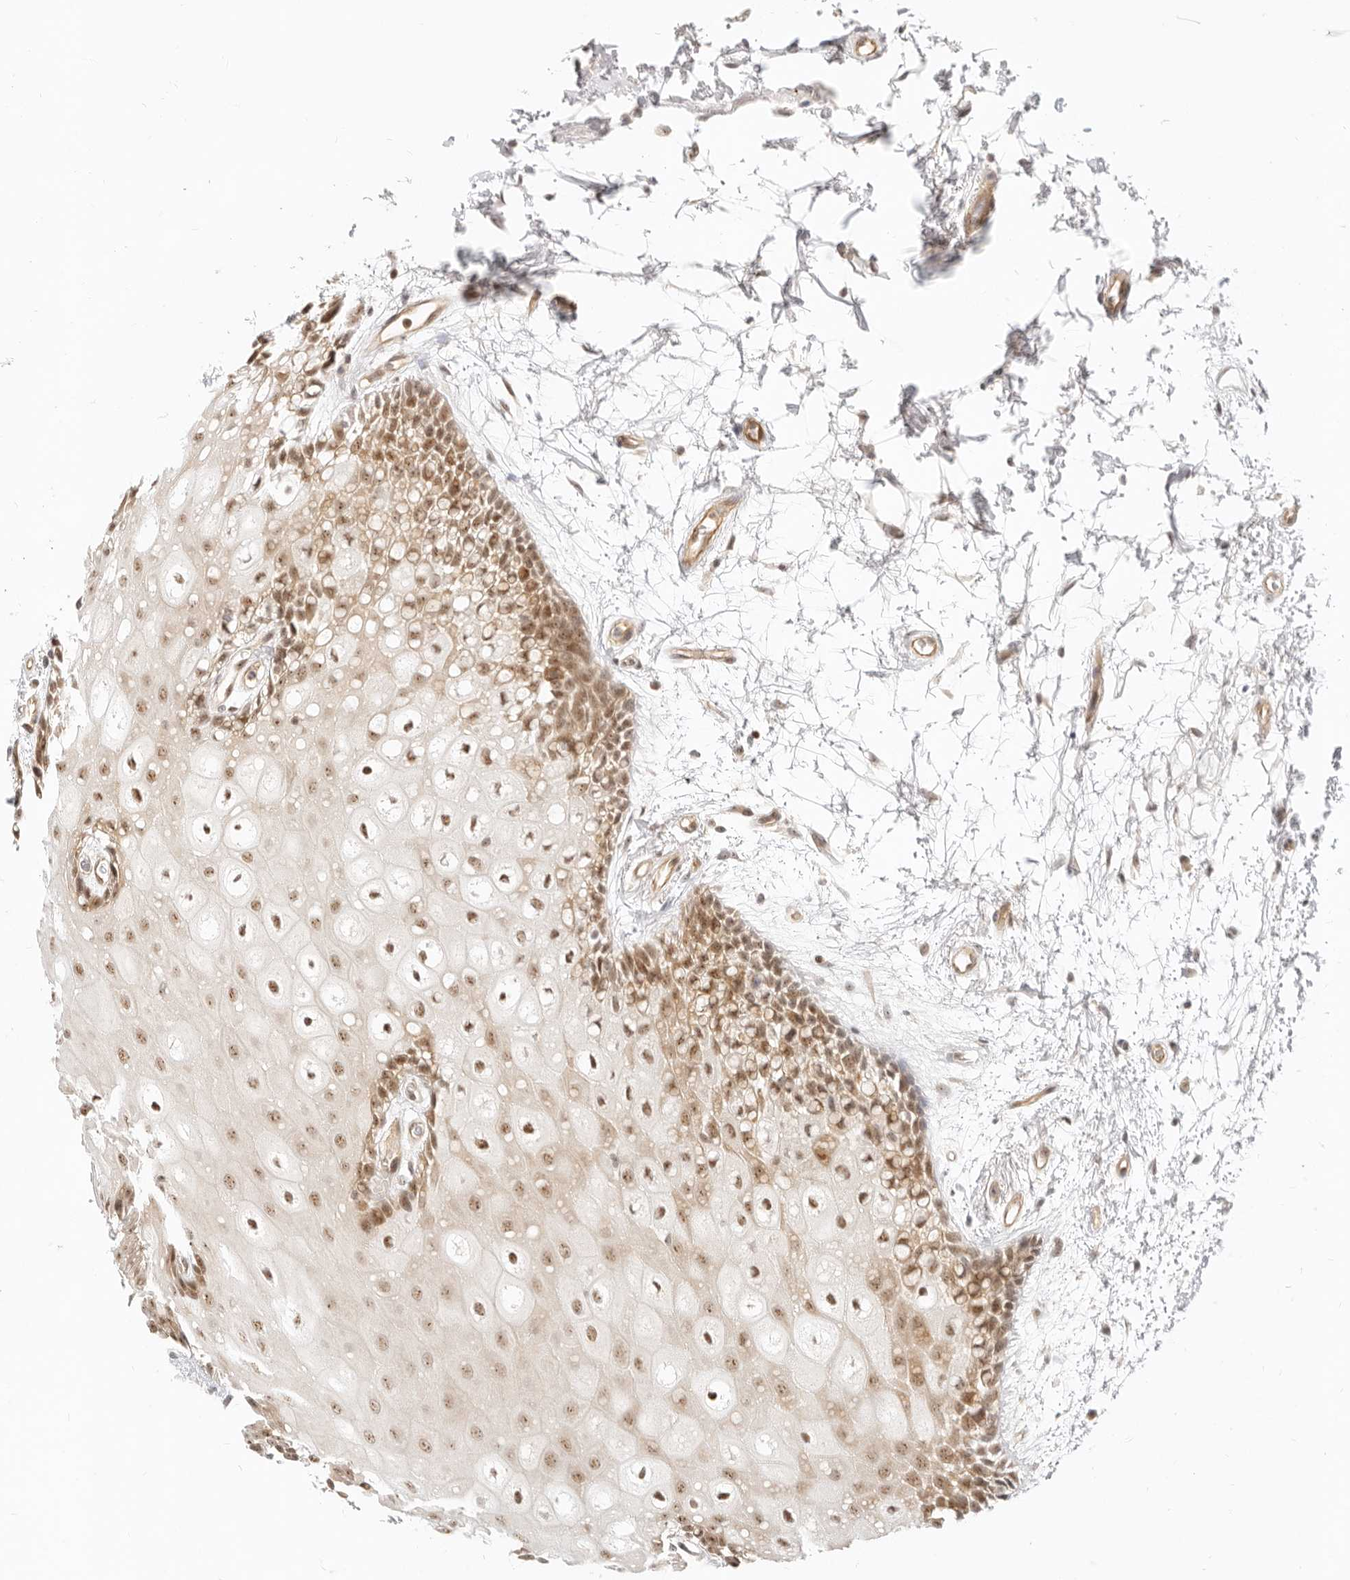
{"staining": {"intensity": "moderate", "quantity": ">75%", "location": "cytoplasmic/membranous,nuclear"}, "tissue": "oral mucosa", "cell_type": "Squamous epithelial cells", "image_type": "normal", "snomed": [{"axis": "morphology", "description": "Normal tissue, NOS"}, {"axis": "topography", "description": "Skeletal muscle"}, {"axis": "topography", "description": "Oral tissue"}, {"axis": "topography", "description": "Peripheral nerve tissue"}], "caption": "Moderate cytoplasmic/membranous,nuclear protein positivity is seen in approximately >75% of squamous epithelial cells in oral mucosa. The protein is shown in brown color, while the nuclei are stained blue.", "gene": "BAP1", "patient": {"sex": "female", "age": 84}}